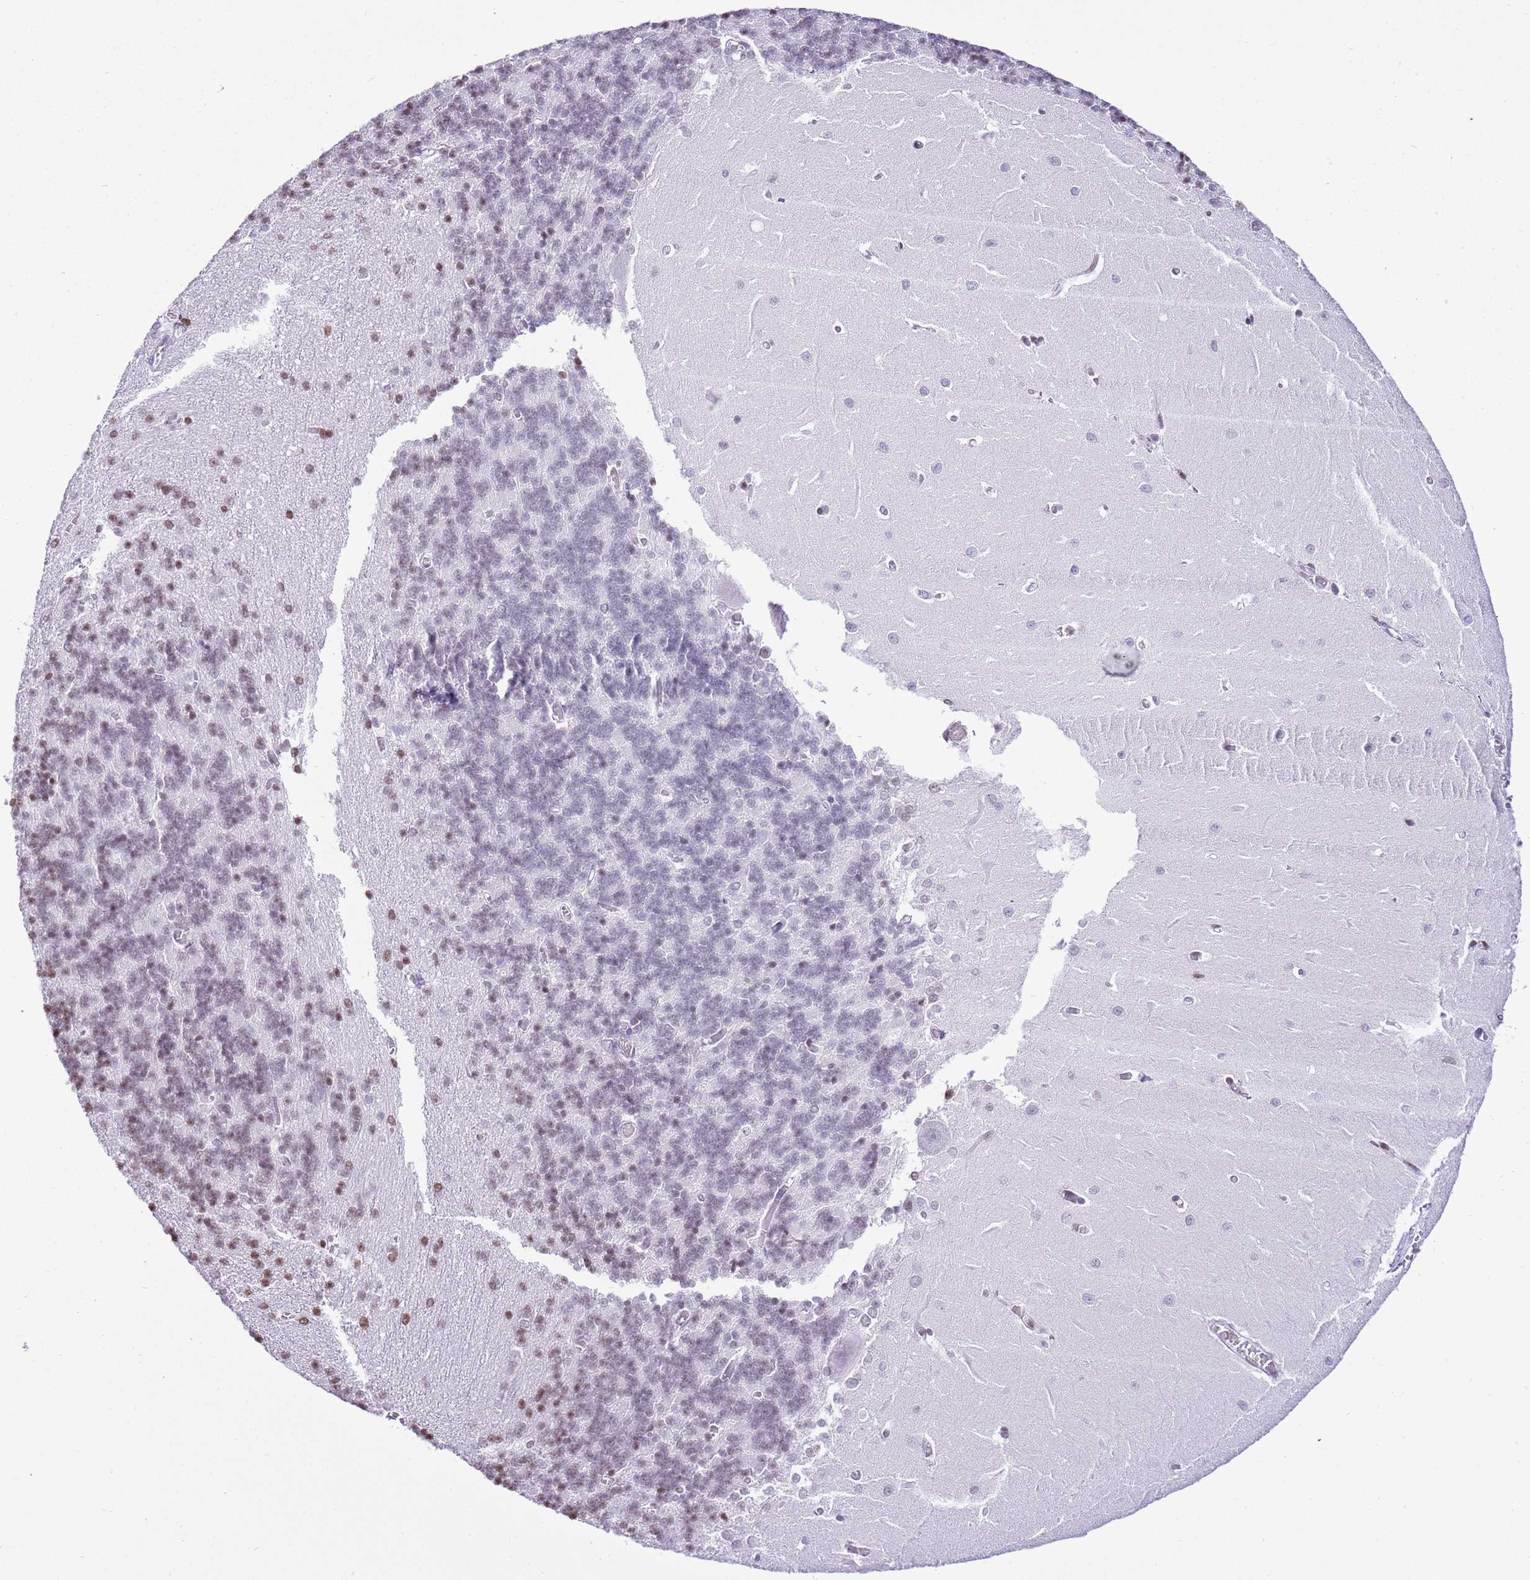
{"staining": {"intensity": "moderate", "quantity": "<25%", "location": "nuclear"}, "tissue": "cerebellum", "cell_type": "Cells in granular layer", "image_type": "normal", "snomed": [{"axis": "morphology", "description": "Normal tissue, NOS"}, {"axis": "topography", "description": "Cerebellum"}], "caption": "A high-resolution image shows immunohistochemistry staining of unremarkable cerebellum, which displays moderate nuclear positivity in about <25% of cells in granular layer.", "gene": "PRR15", "patient": {"sex": "male", "age": 37}}